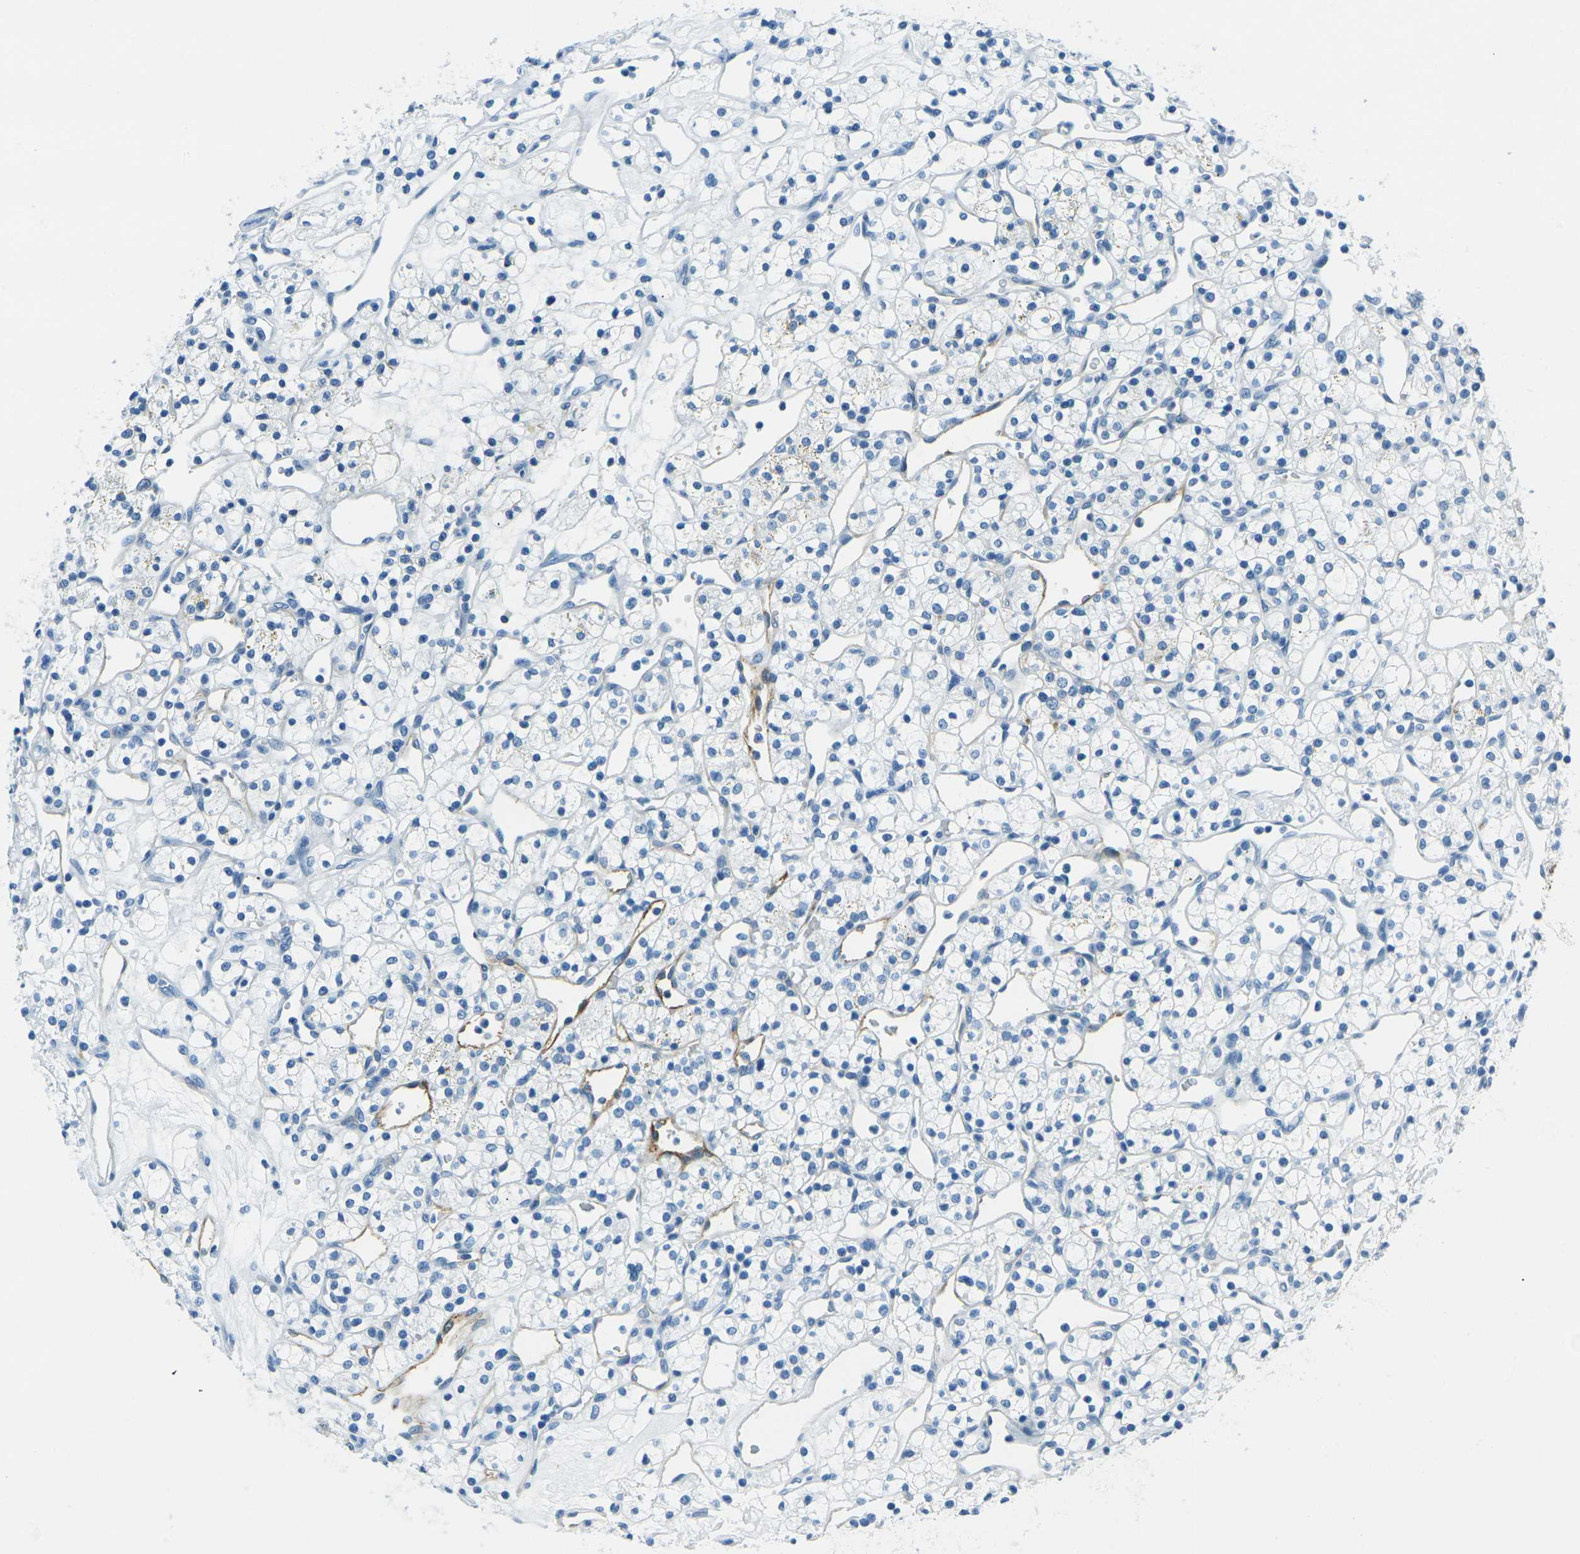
{"staining": {"intensity": "negative", "quantity": "none", "location": "none"}, "tissue": "renal cancer", "cell_type": "Tumor cells", "image_type": "cancer", "snomed": [{"axis": "morphology", "description": "Adenocarcinoma, NOS"}, {"axis": "topography", "description": "Kidney"}], "caption": "There is no significant staining in tumor cells of renal cancer.", "gene": "OCLN", "patient": {"sex": "female", "age": 60}}